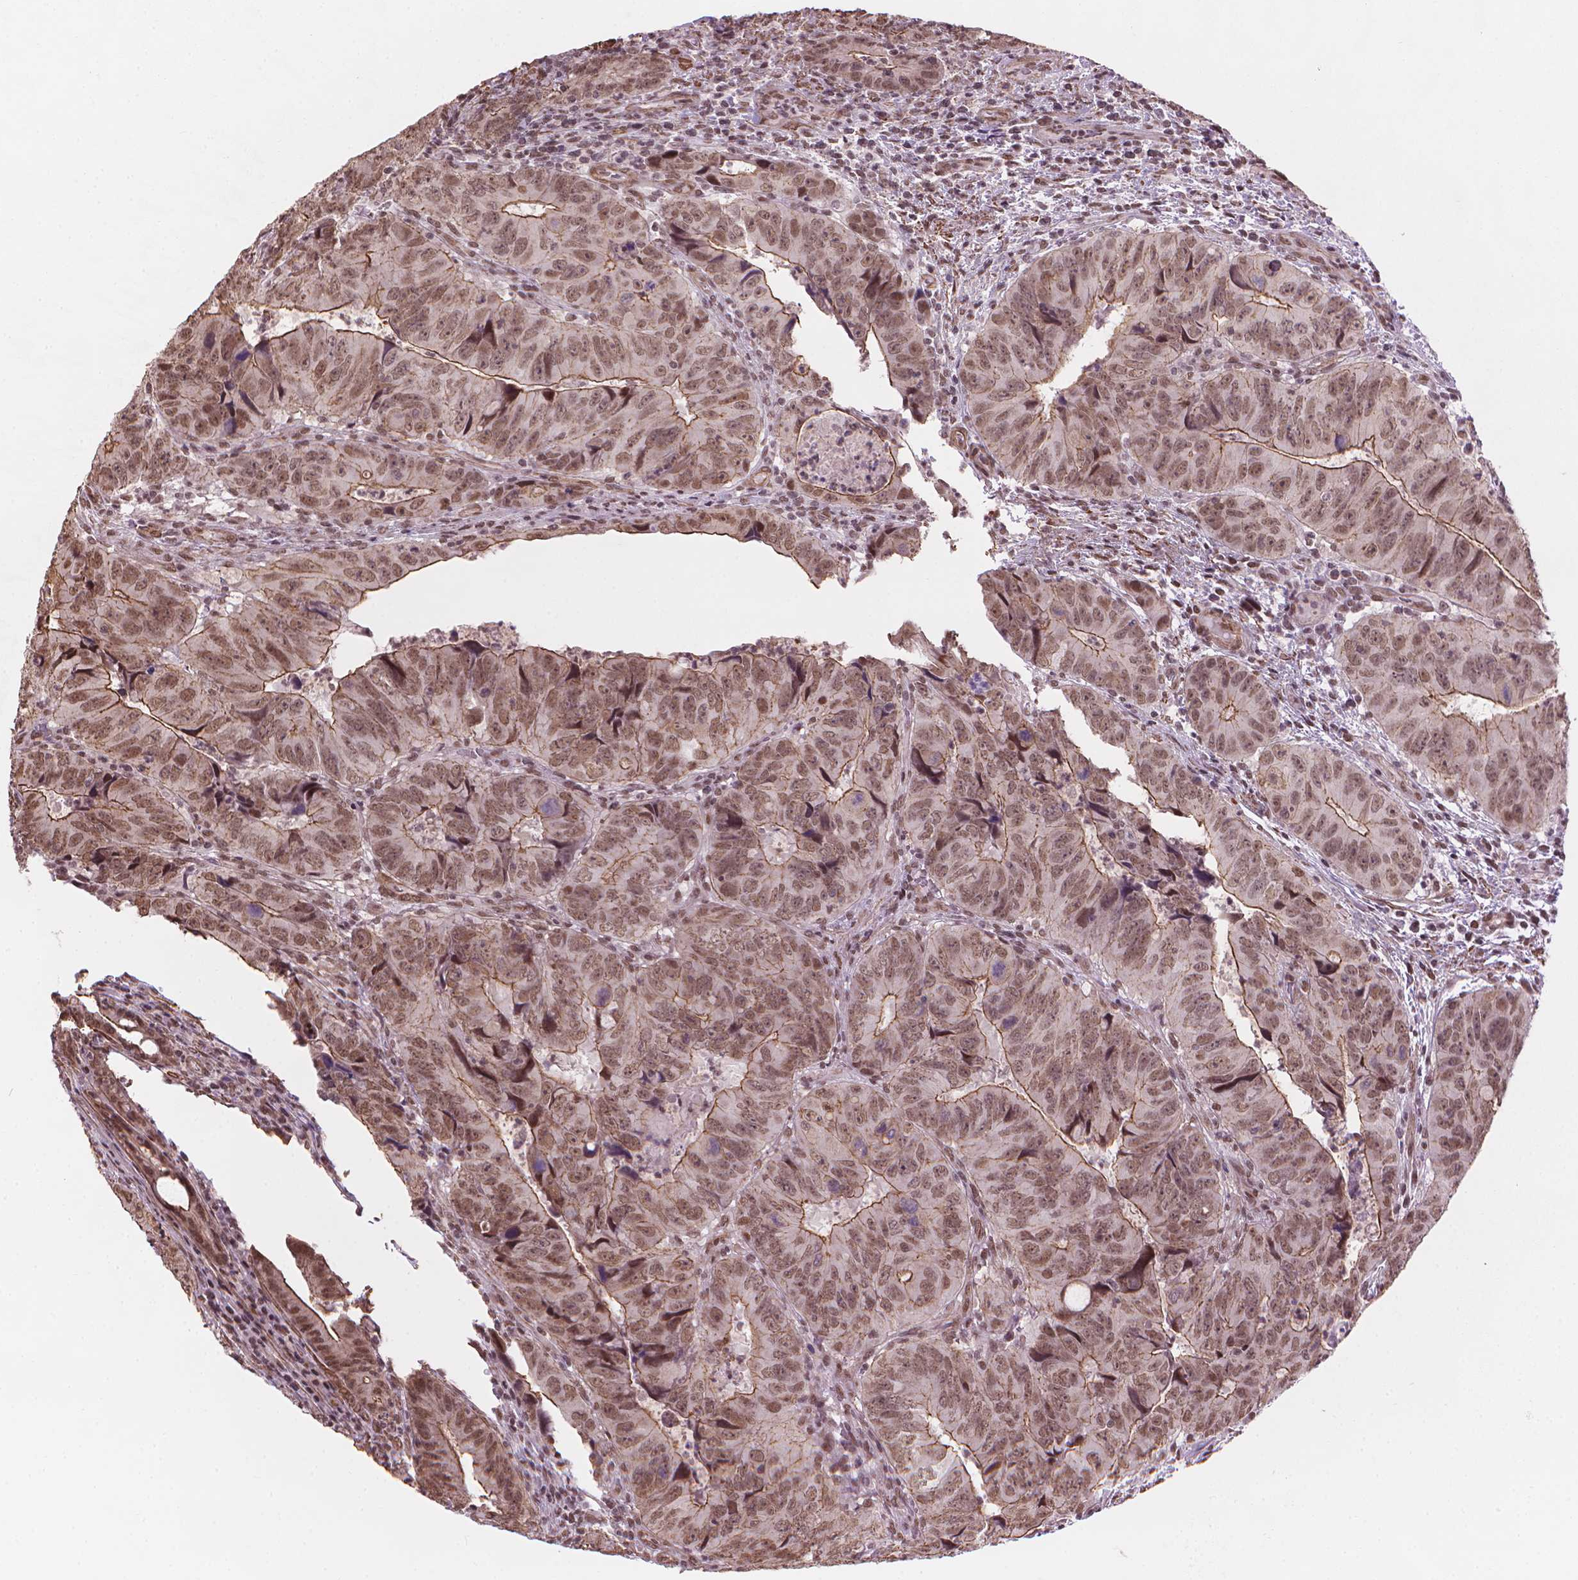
{"staining": {"intensity": "moderate", "quantity": ">75%", "location": "cytoplasmic/membranous,nuclear"}, "tissue": "colorectal cancer", "cell_type": "Tumor cells", "image_type": "cancer", "snomed": [{"axis": "morphology", "description": "Adenocarcinoma, NOS"}, {"axis": "topography", "description": "Colon"}], "caption": "Immunohistochemistry (DAB) staining of colorectal cancer (adenocarcinoma) displays moderate cytoplasmic/membranous and nuclear protein staining in about >75% of tumor cells.", "gene": "HOXD4", "patient": {"sex": "male", "age": 79}}